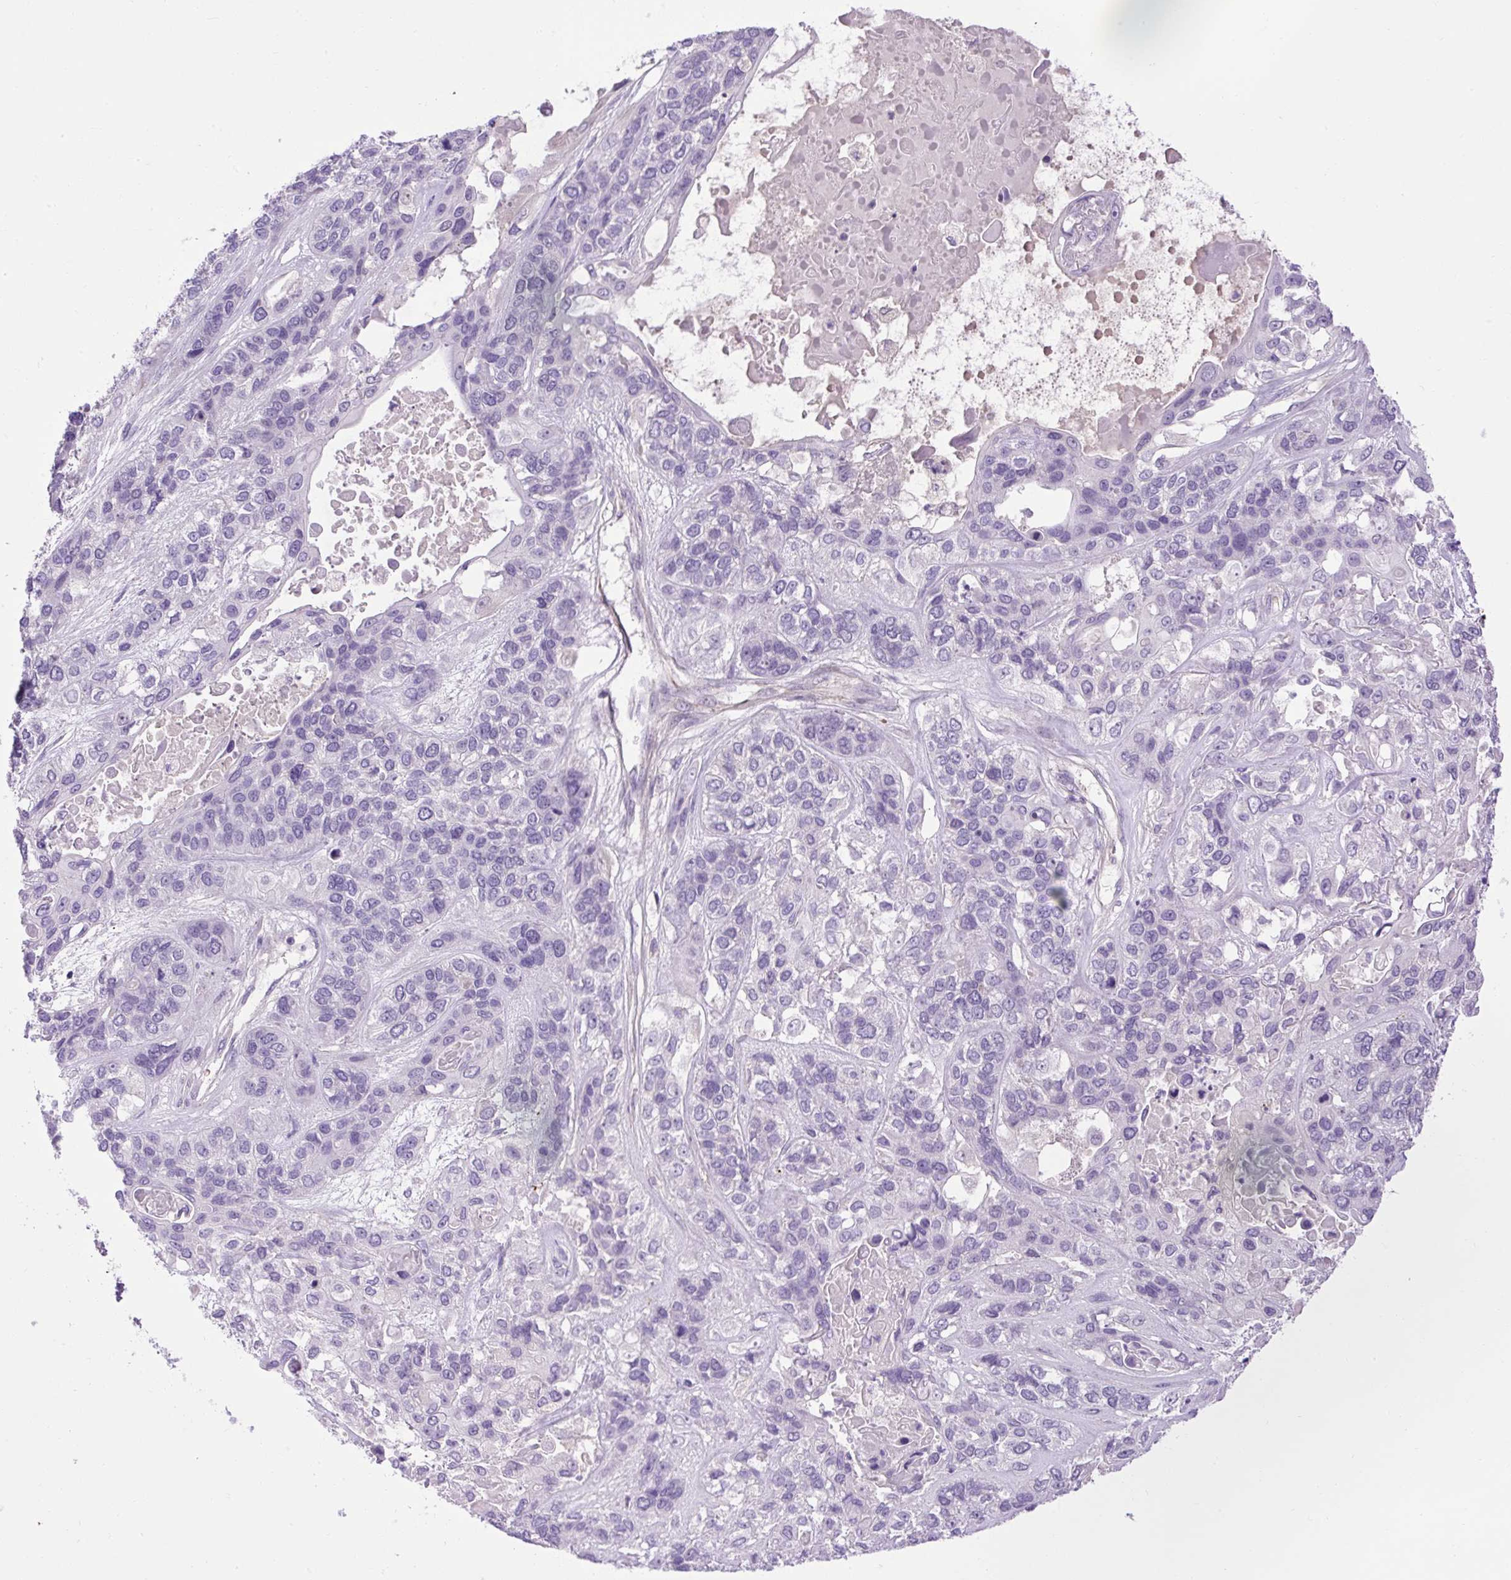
{"staining": {"intensity": "negative", "quantity": "none", "location": "none"}, "tissue": "lung cancer", "cell_type": "Tumor cells", "image_type": "cancer", "snomed": [{"axis": "morphology", "description": "Squamous cell carcinoma, NOS"}, {"axis": "topography", "description": "Lung"}], "caption": "The image demonstrates no significant staining in tumor cells of lung cancer.", "gene": "VWA7", "patient": {"sex": "female", "age": 70}}